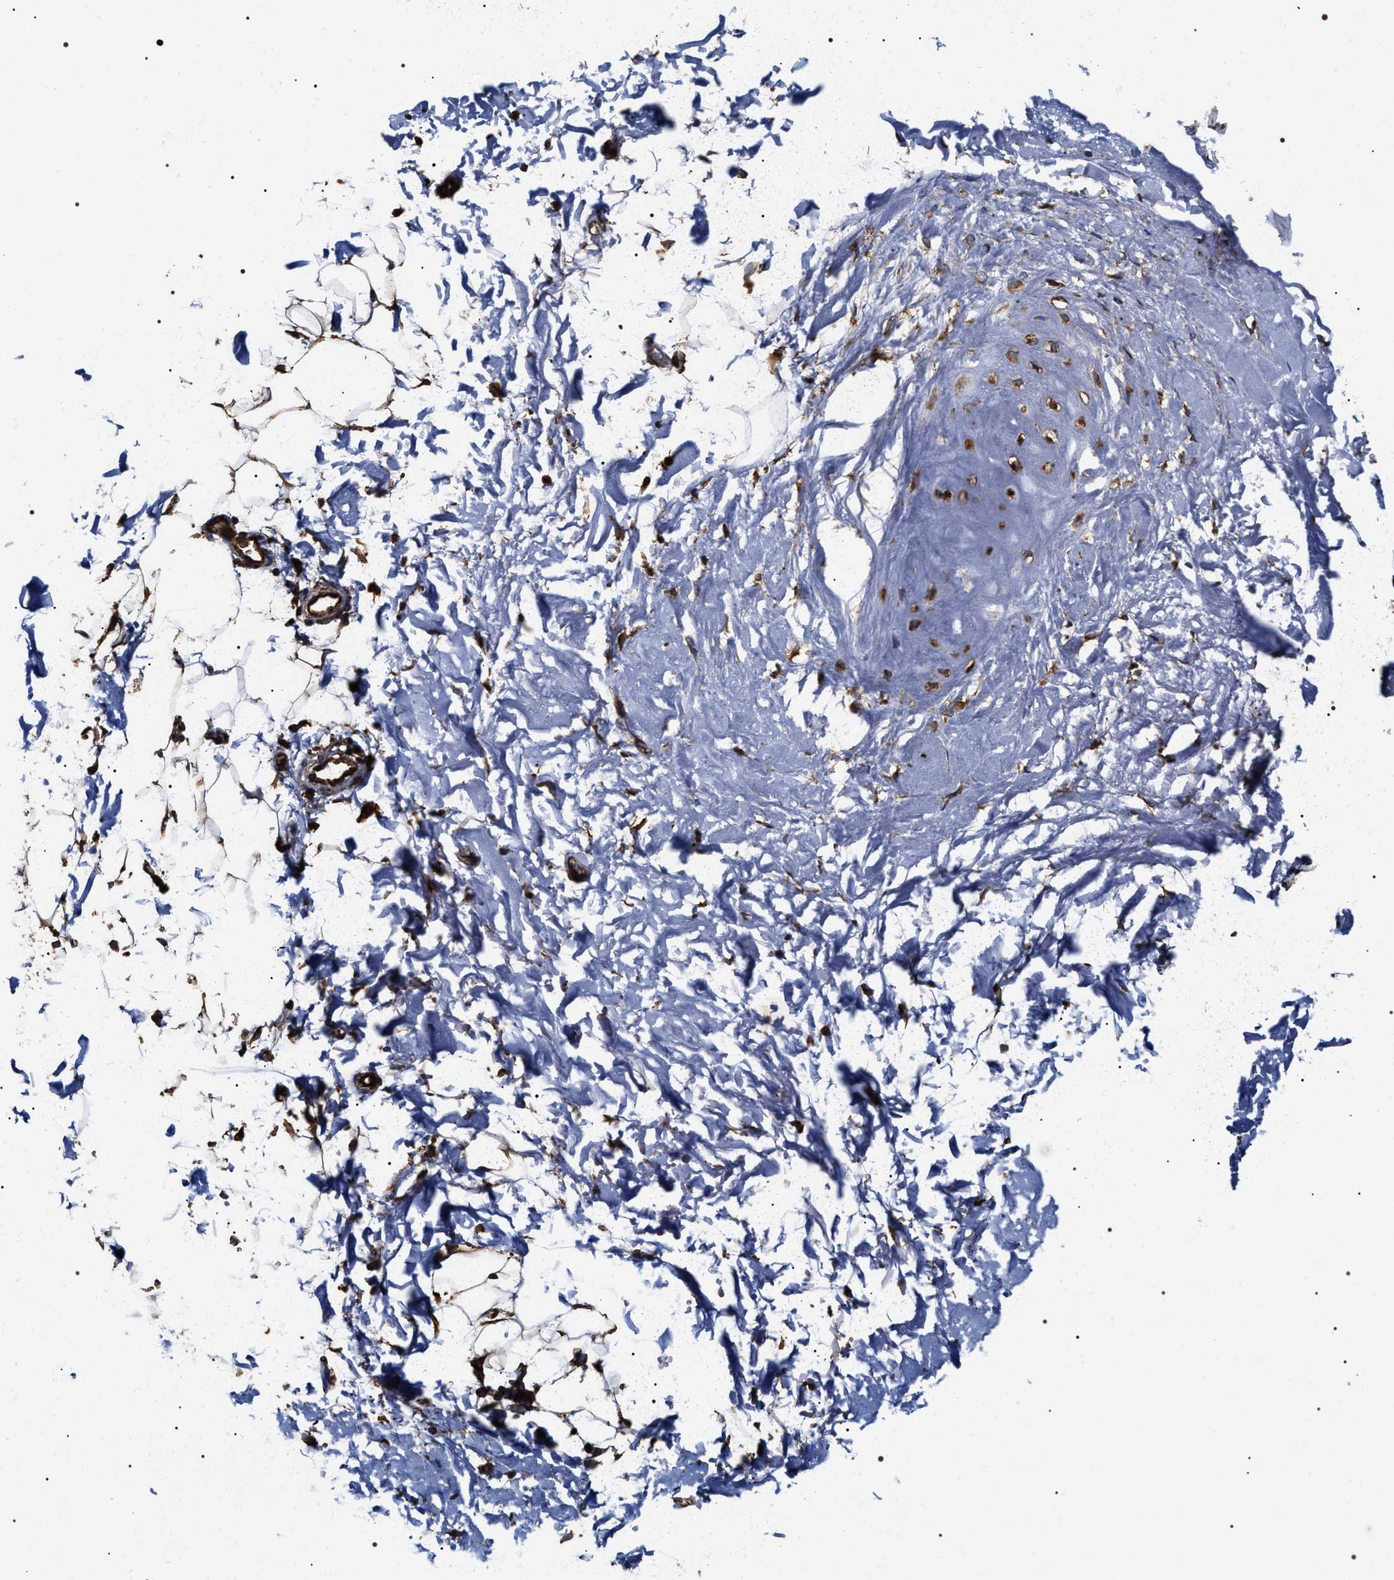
{"staining": {"intensity": "strong", "quantity": ">75%", "location": "cytoplasmic/membranous"}, "tissue": "adipose tissue", "cell_type": "Adipocytes", "image_type": "normal", "snomed": [{"axis": "morphology", "description": "Normal tissue, NOS"}, {"axis": "topography", "description": "Cartilage tissue"}, {"axis": "topography", "description": "Bronchus"}], "caption": "A brown stain highlights strong cytoplasmic/membranous positivity of a protein in adipocytes of normal adipose tissue.", "gene": "SERBP1", "patient": {"sex": "female", "age": 73}}